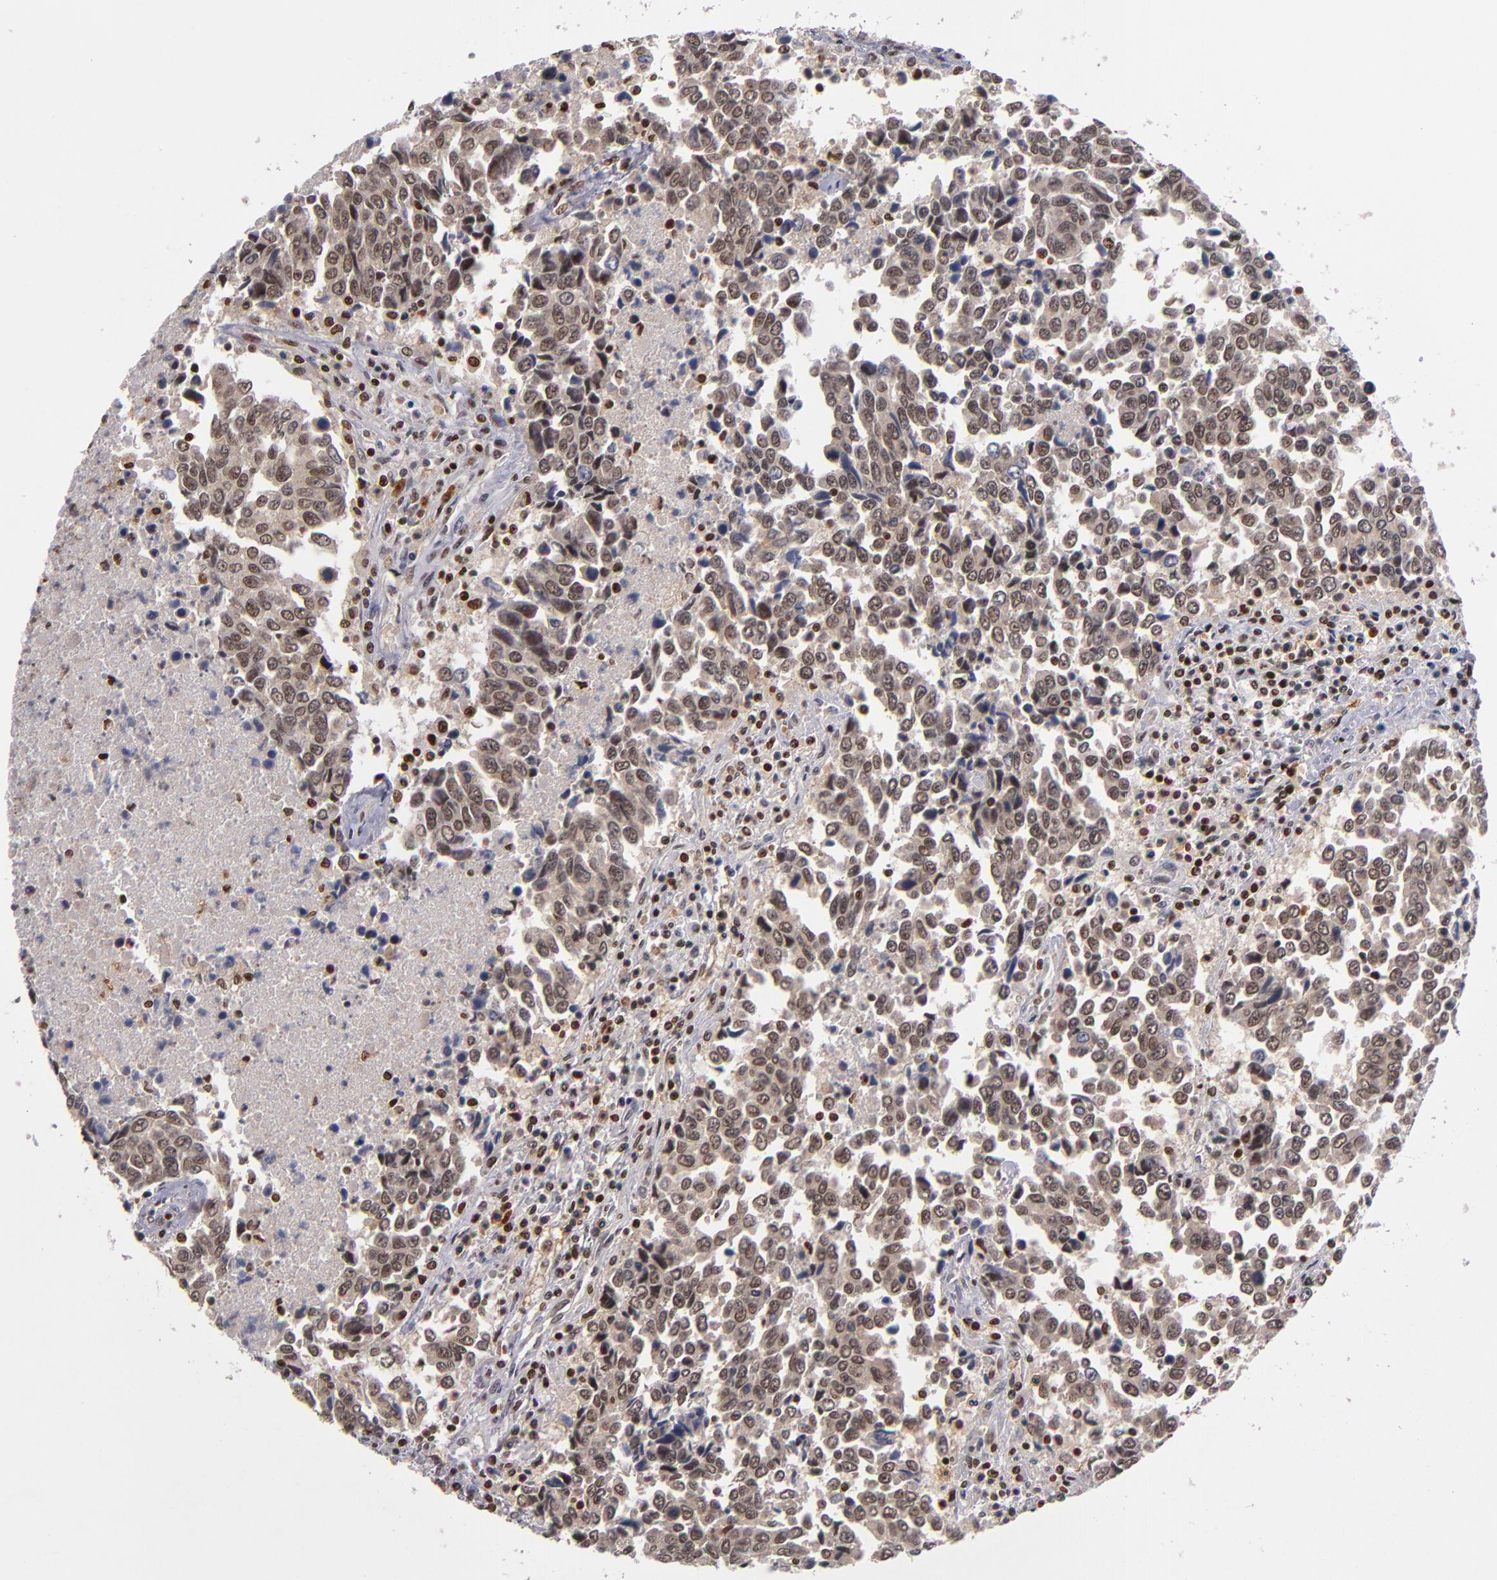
{"staining": {"intensity": "weak", "quantity": ">75%", "location": "nuclear"}, "tissue": "urothelial cancer", "cell_type": "Tumor cells", "image_type": "cancer", "snomed": [{"axis": "morphology", "description": "Urothelial carcinoma, High grade"}, {"axis": "topography", "description": "Urinary bladder"}], "caption": "This micrograph demonstrates immunohistochemistry (IHC) staining of urothelial carcinoma (high-grade), with low weak nuclear positivity in approximately >75% of tumor cells.", "gene": "KDM6A", "patient": {"sex": "male", "age": 86}}